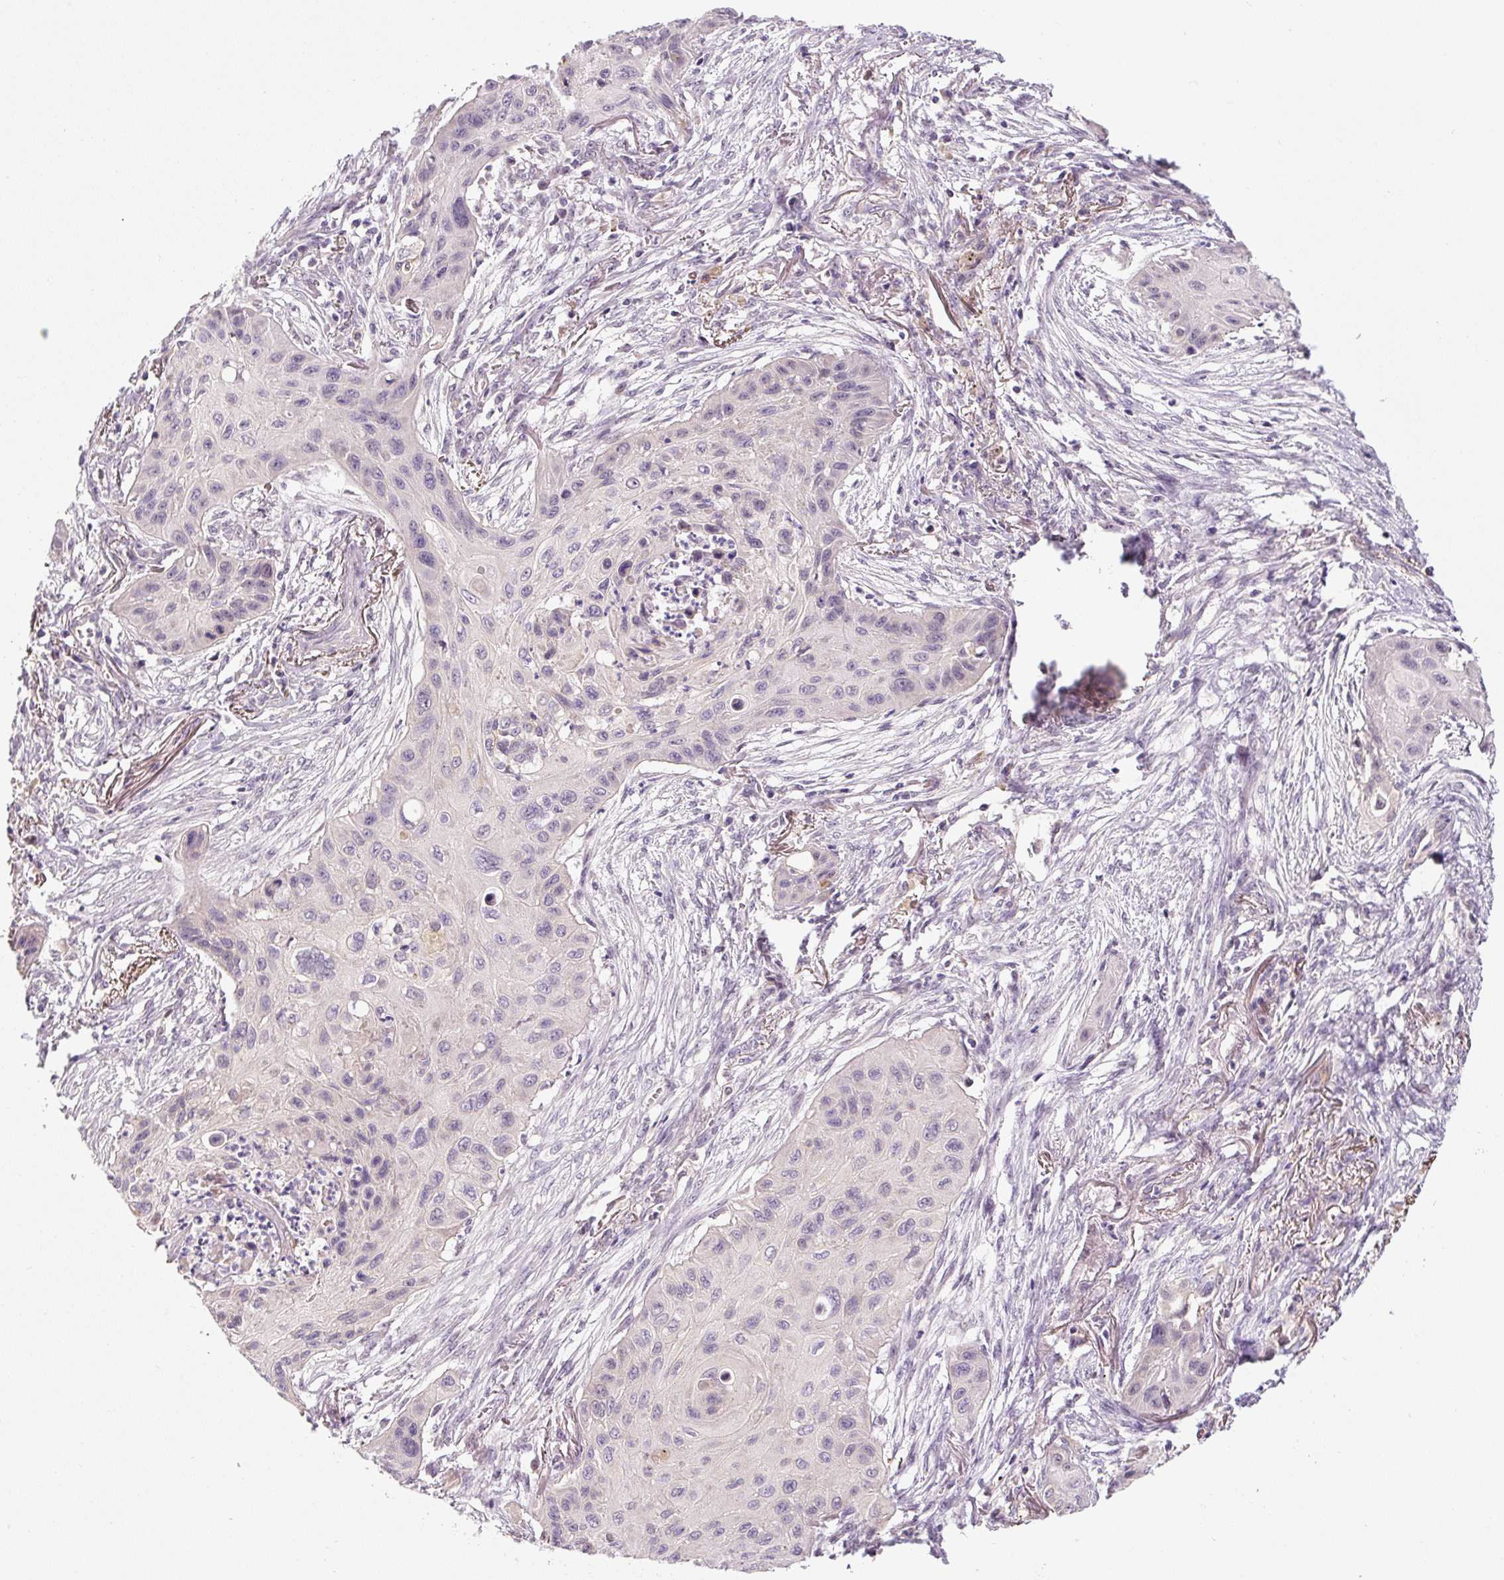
{"staining": {"intensity": "negative", "quantity": "none", "location": "none"}, "tissue": "lung cancer", "cell_type": "Tumor cells", "image_type": "cancer", "snomed": [{"axis": "morphology", "description": "Squamous cell carcinoma, NOS"}, {"axis": "topography", "description": "Lung"}], "caption": "High power microscopy photomicrograph of an immunohistochemistry (IHC) micrograph of lung cancer (squamous cell carcinoma), revealing no significant staining in tumor cells.", "gene": "PRKAA2", "patient": {"sex": "male", "age": 71}}